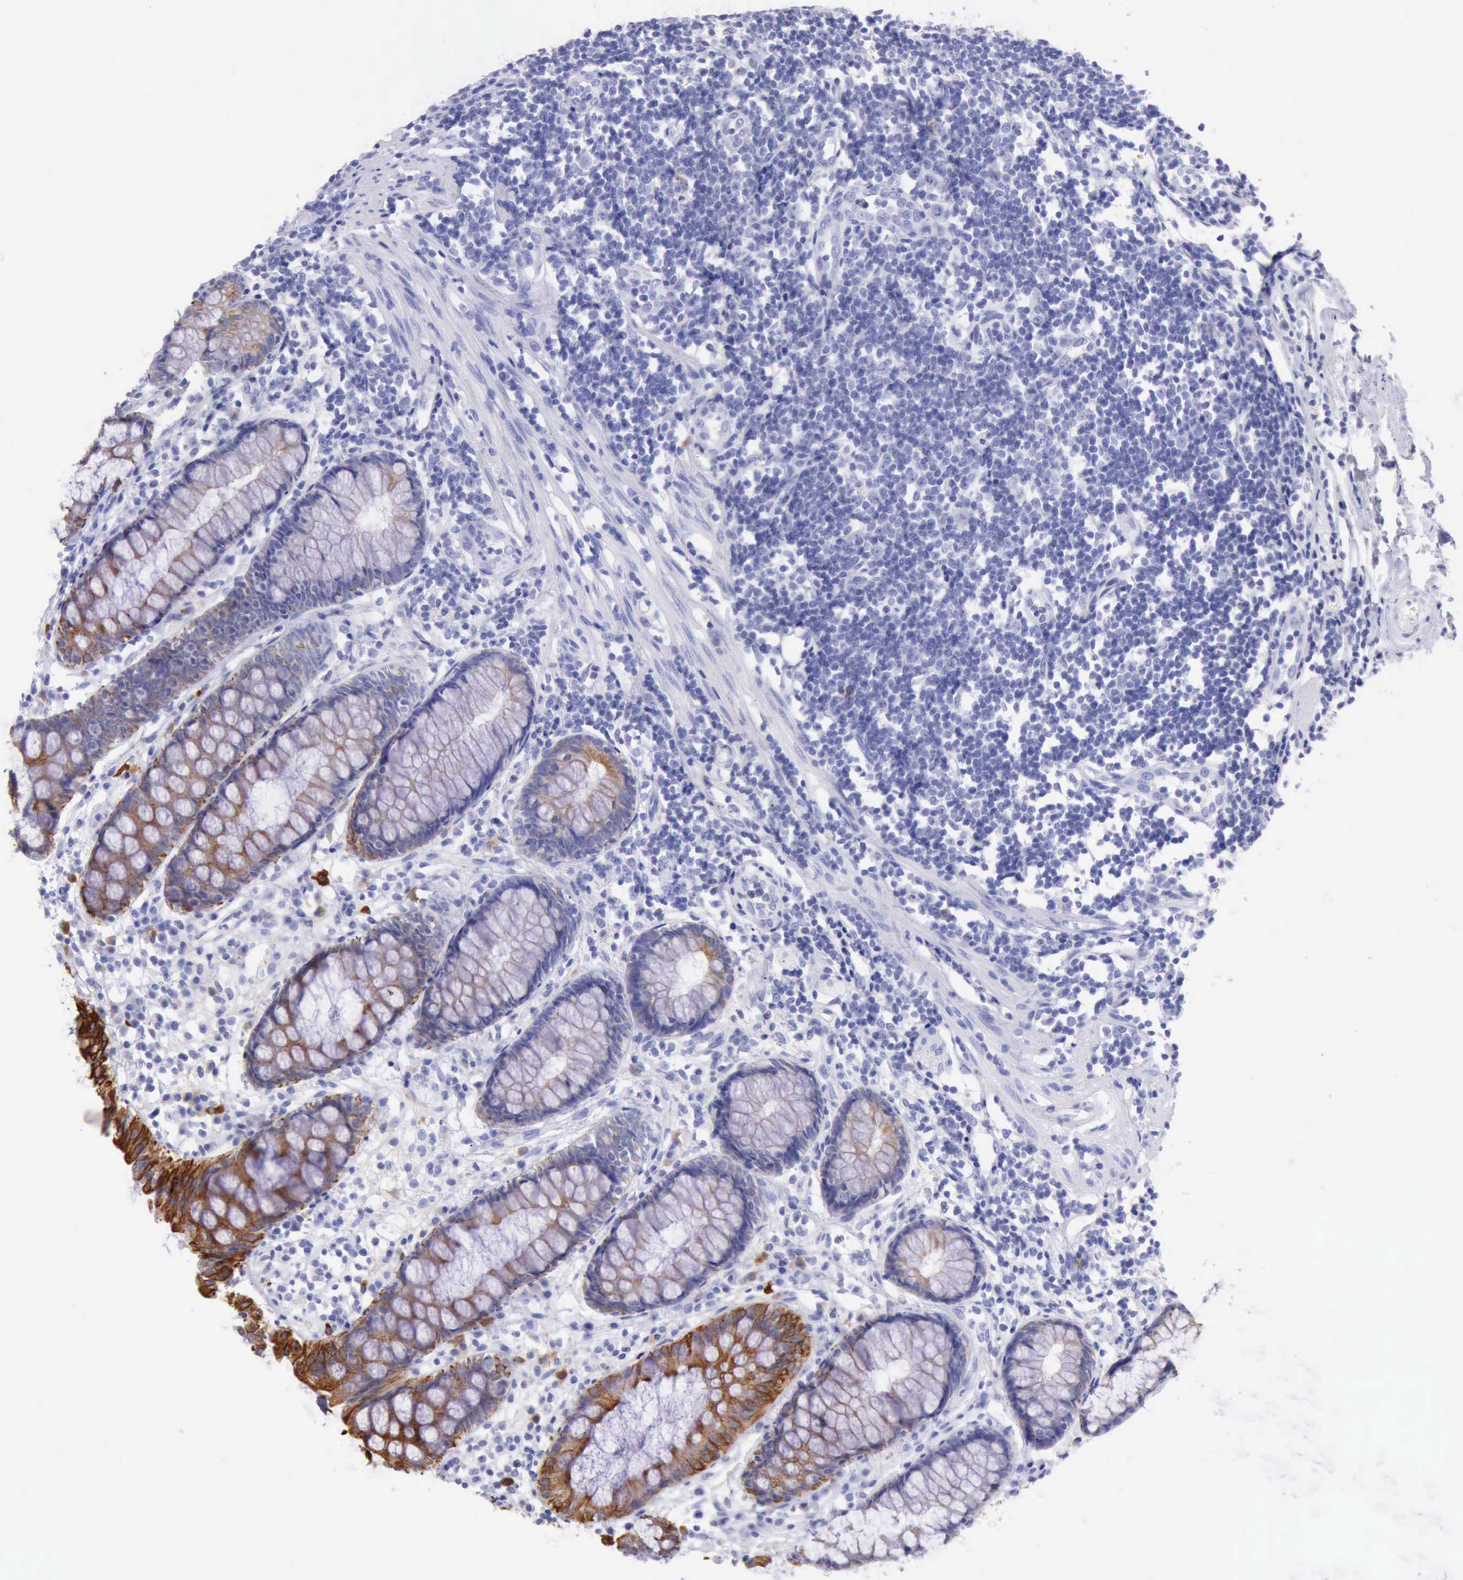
{"staining": {"intensity": "strong", "quantity": ">75%", "location": "cytoplasmic/membranous"}, "tissue": "rectum", "cell_type": "Glandular cells", "image_type": "normal", "snomed": [{"axis": "morphology", "description": "Normal tissue, NOS"}, {"axis": "topography", "description": "Rectum"}], "caption": "Protein expression analysis of benign rectum reveals strong cytoplasmic/membranous expression in about >75% of glandular cells.", "gene": "KRT8", "patient": {"sex": "female", "age": 66}}